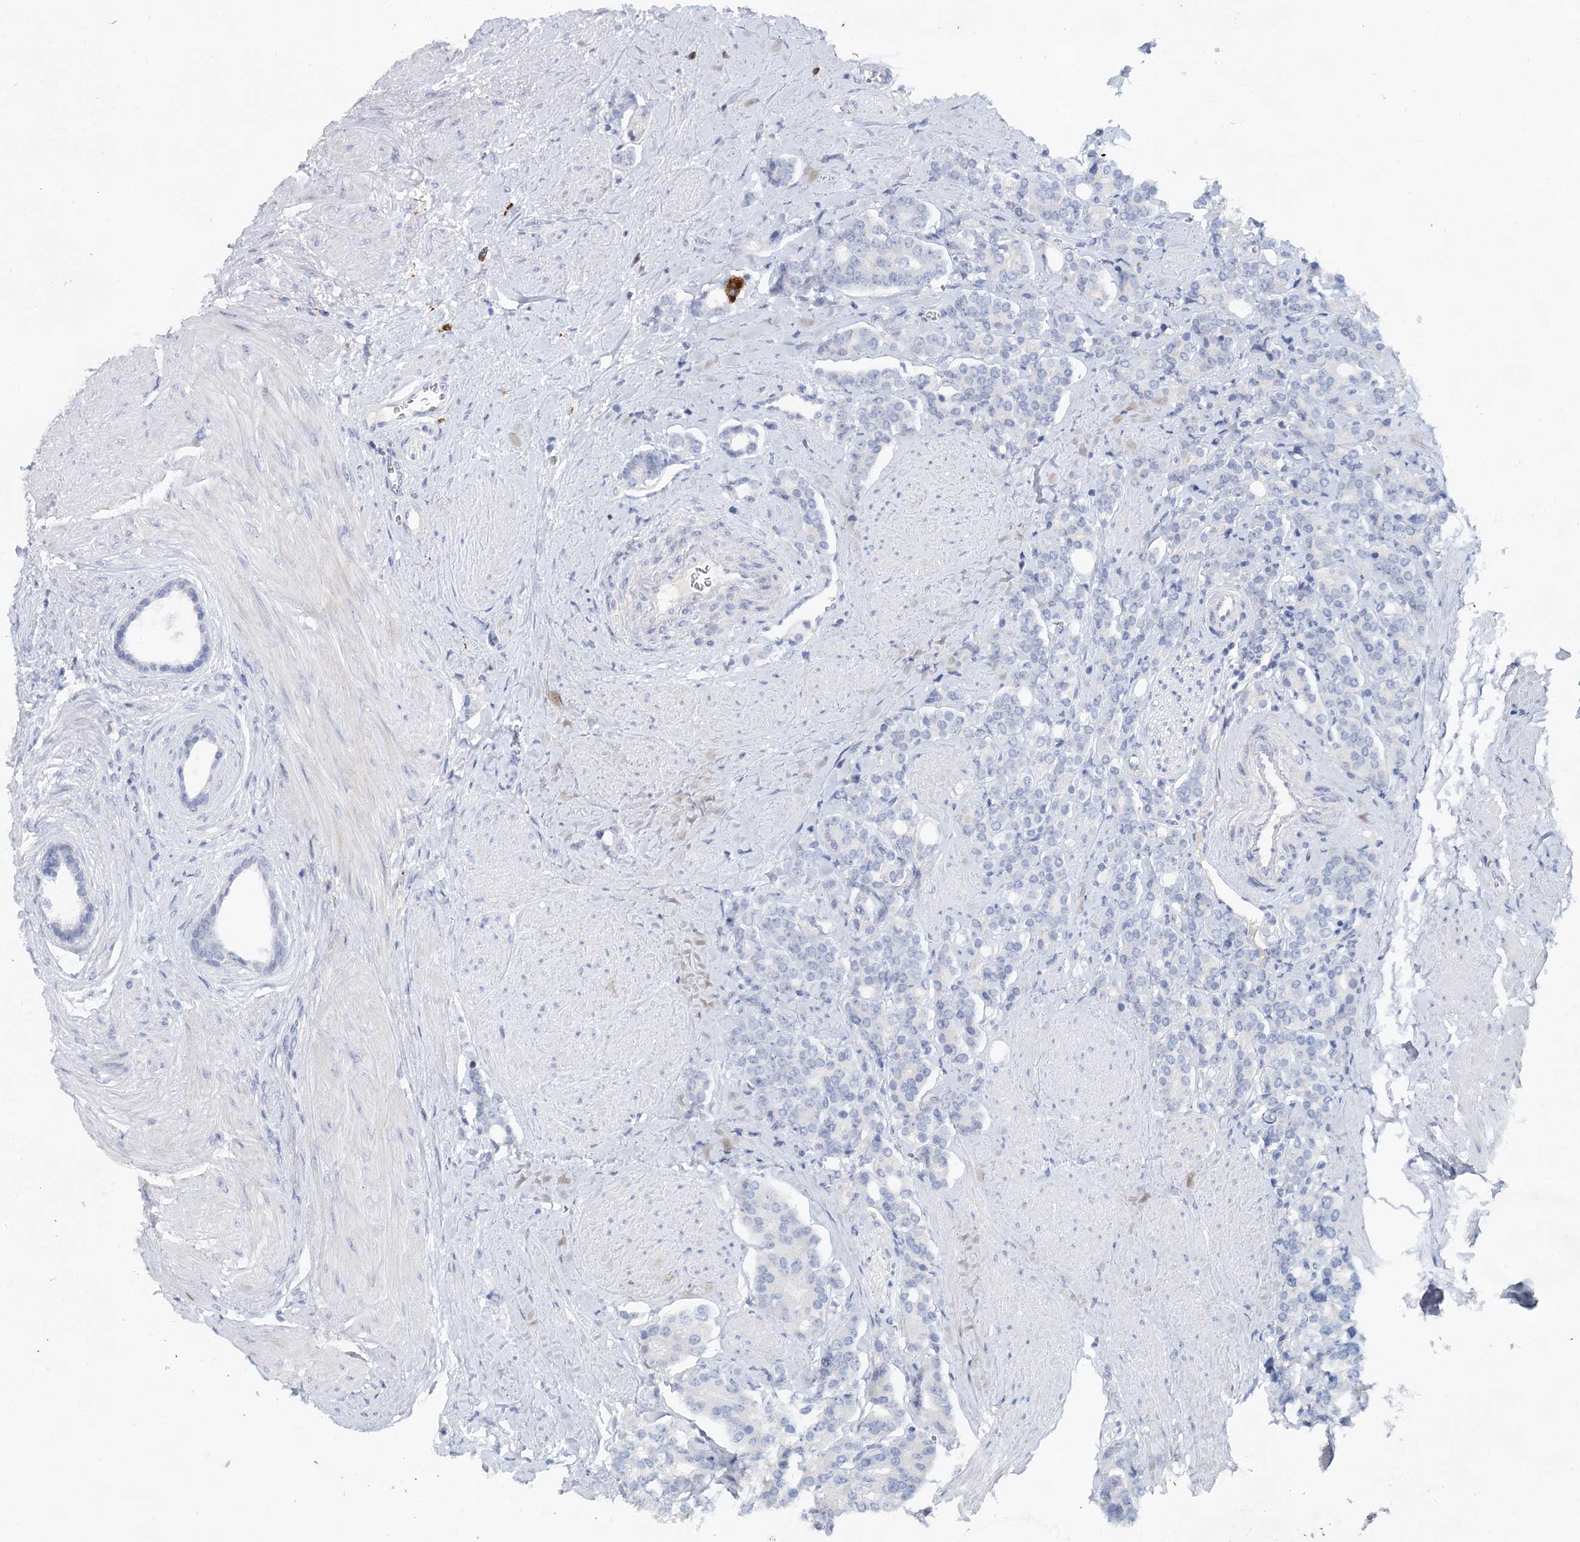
{"staining": {"intensity": "negative", "quantity": "none", "location": "none"}, "tissue": "prostate cancer", "cell_type": "Tumor cells", "image_type": "cancer", "snomed": [{"axis": "morphology", "description": "Adenocarcinoma, High grade"}, {"axis": "topography", "description": "Prostate"}], "caption": "Adenocarcinoma (high-grade) (prostate) stained for a protein using IHC demonstrates no staining tumor cells.", "gene": "SLC19A3", "patient": {"sex": "male", "age": 62}}